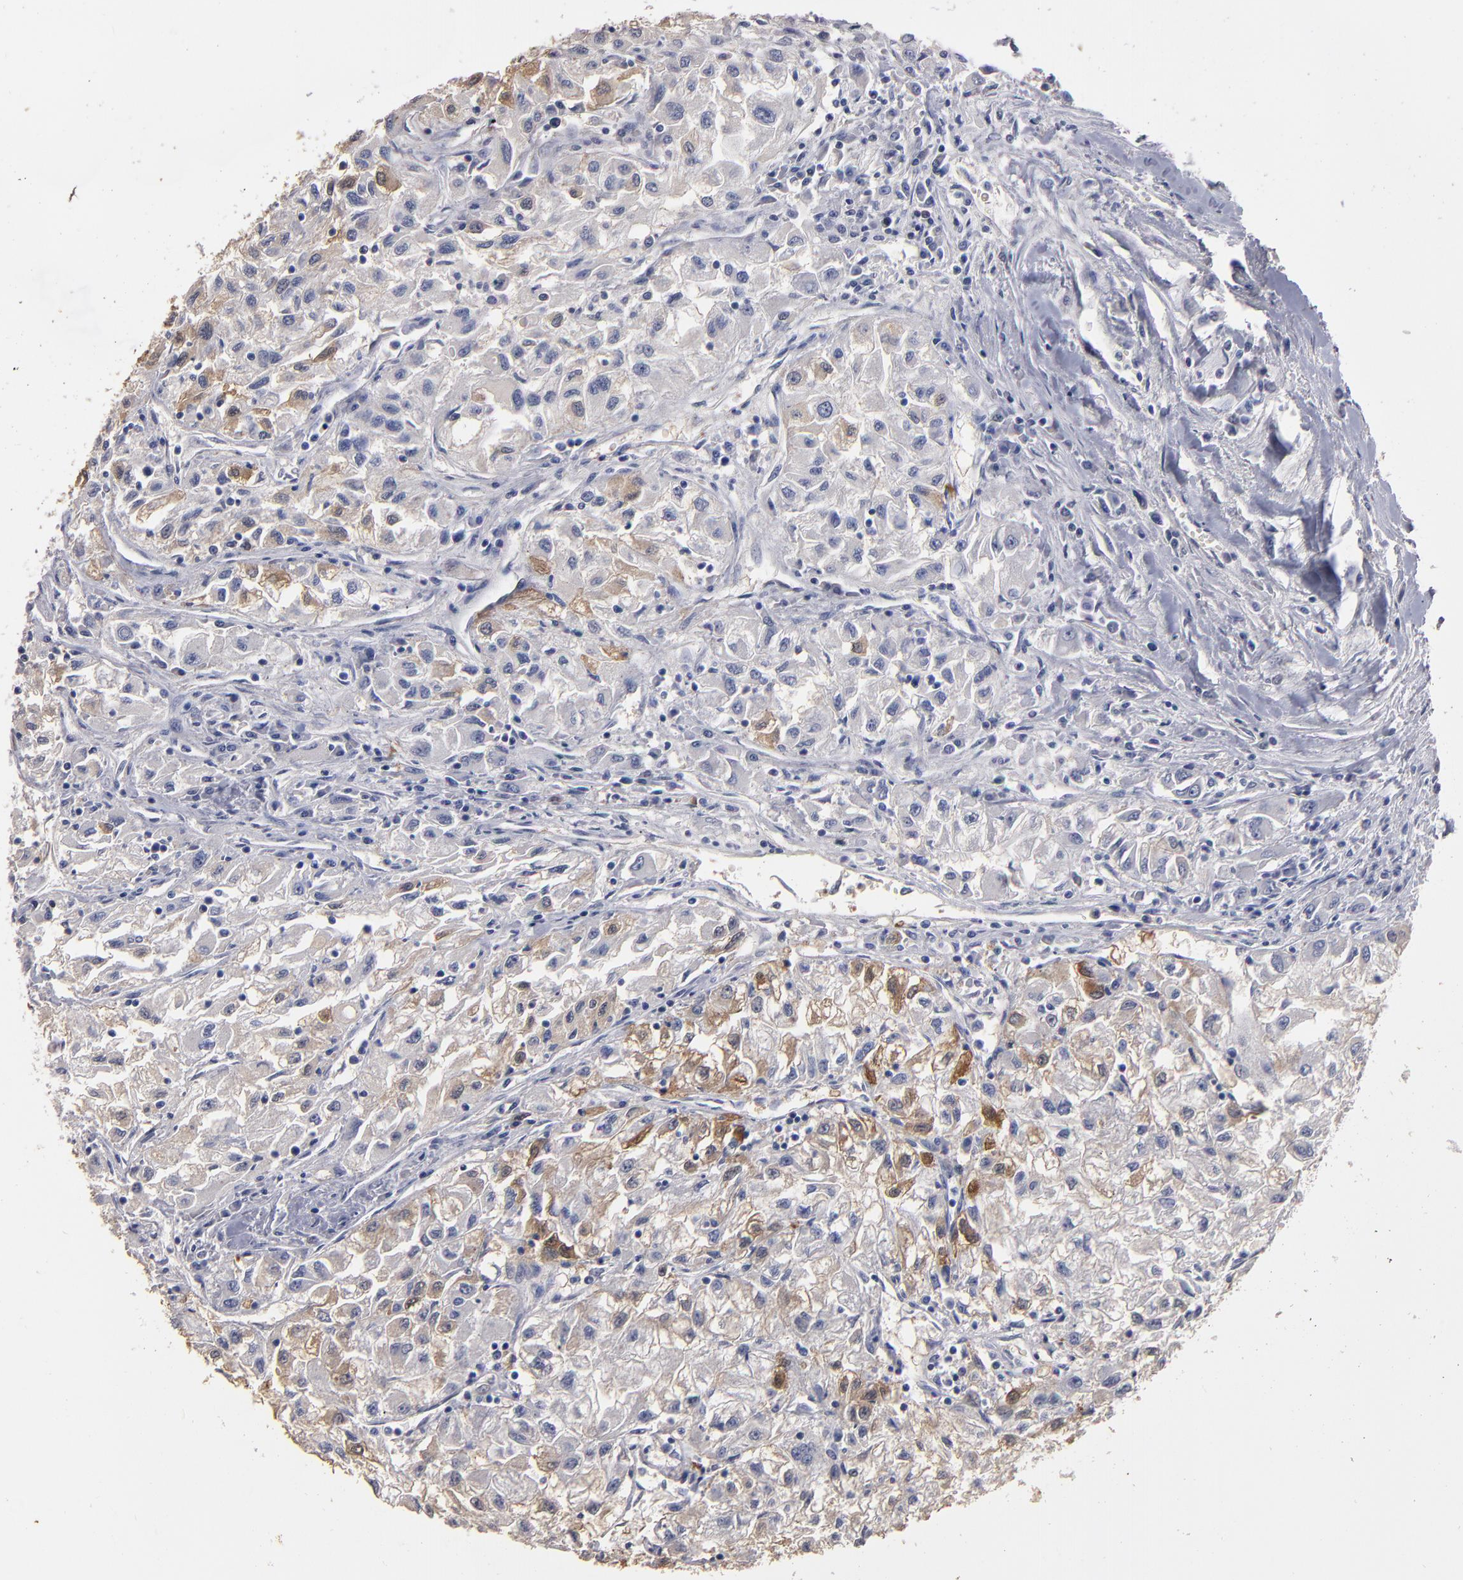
{"staining": {"intensity": "weak", "quantity": "<25%", "location": "cytoplasmic/membranous"}, "tissue": "renal cancer", "cell_type": "Tumor cells", "image_type": "cancer", "snomed": [{"axis": "morphology", "description": "Adenocarcinoma, NOS"}, {"axis": "topography", "description": "Kidney"}], "caption": "The histopathology image demonstrates no staining of tumor cells in renal adenocarcinoma.", "gene": "FABP4", "patient": {"sex": "male", "age": 59}}